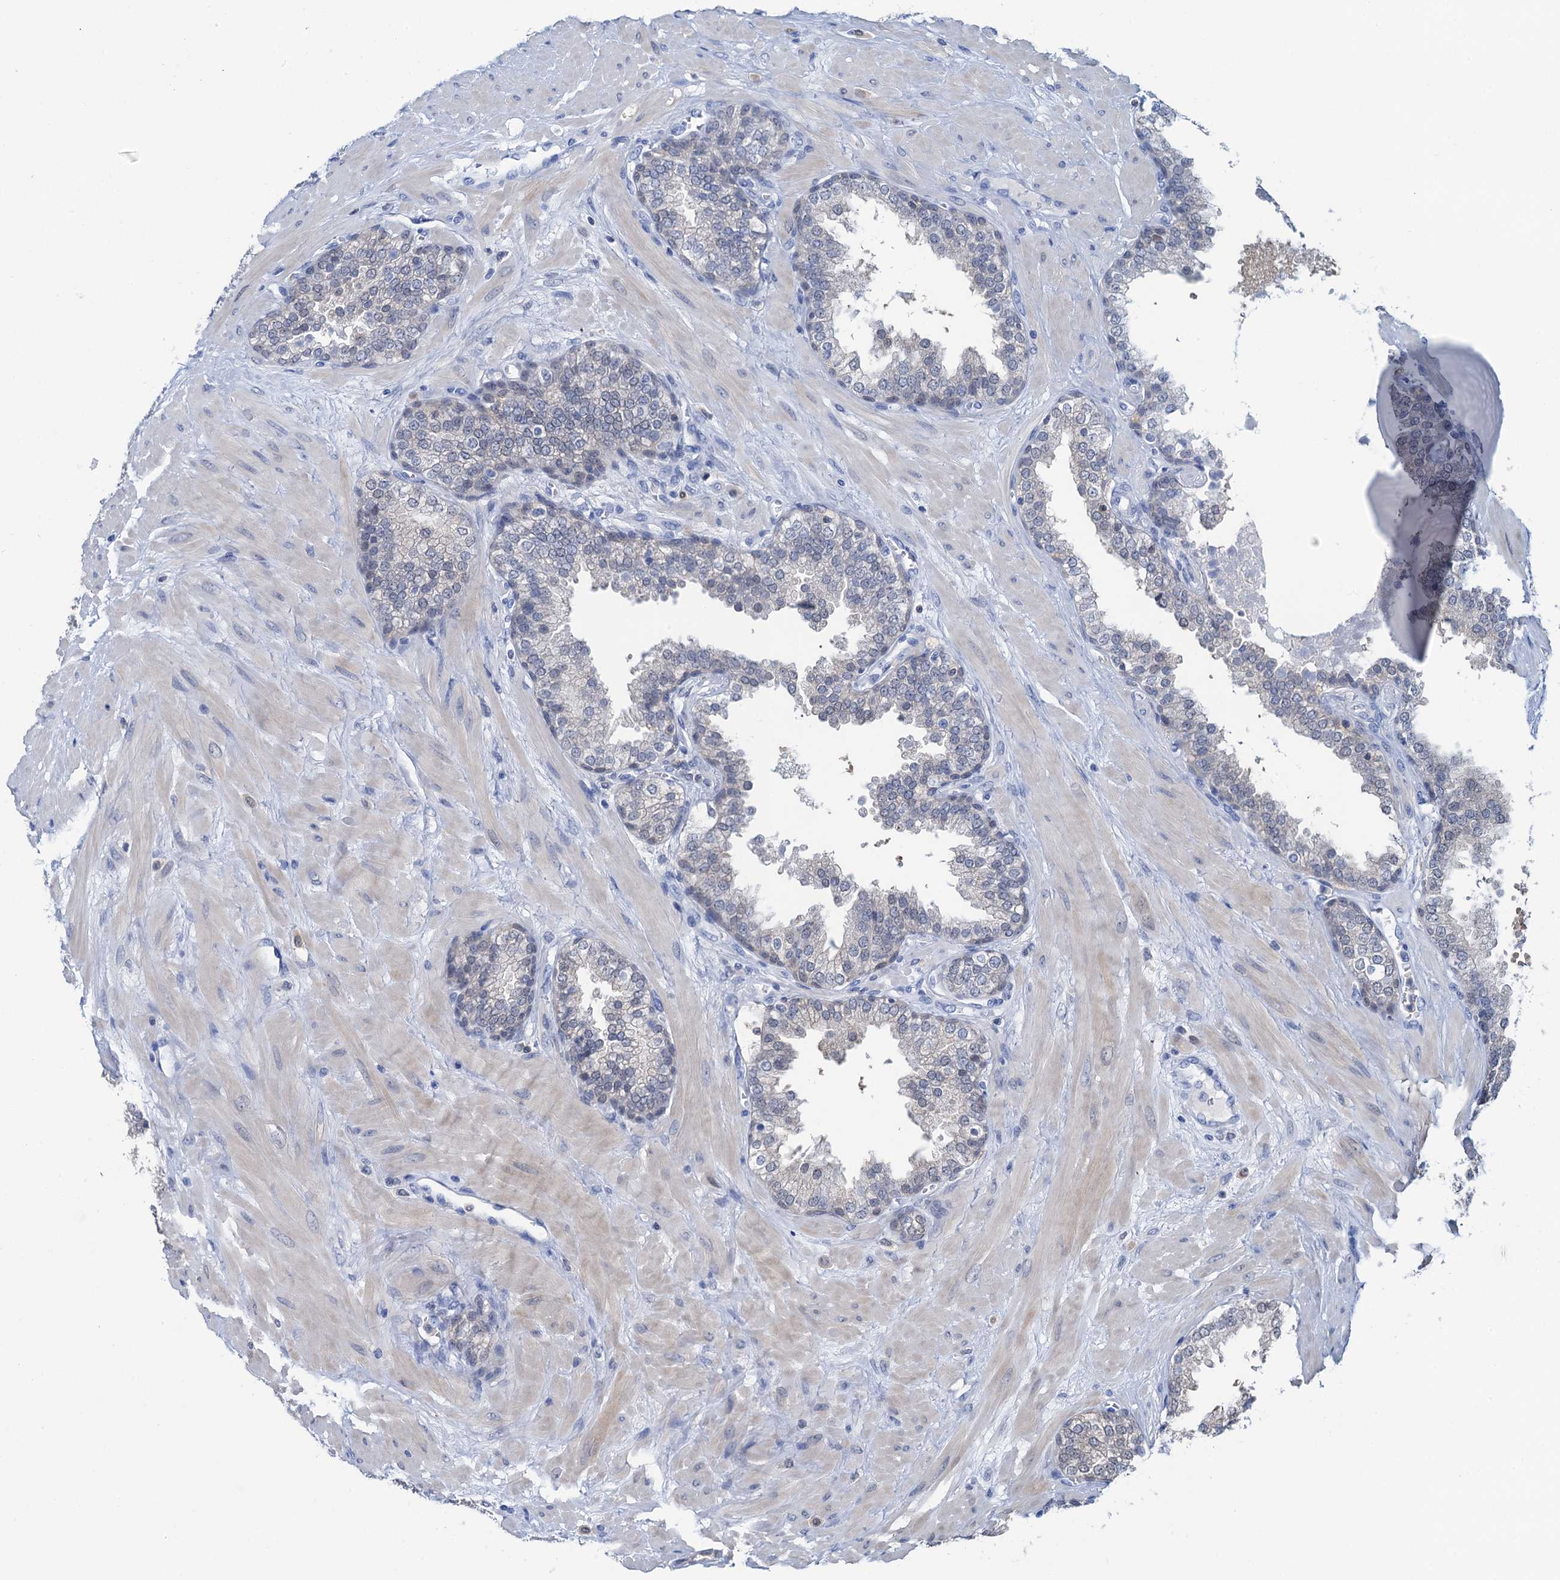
{"staining": {"intensity": "negative", "quantity": "none", "location": "none"}, "tissue": "prostate", "cell_type": "Glandular cells", "image_type": "normal", "snomed": [{"axis": "morphology", "description": "Normal tissue, NOS"}, {"axis": "topography", "description": "Prostate"}], "caption": "Glandular cells show no significant expression in normal prostate.", "gene": "FAH", "patient": {"sex": "male", "age": 51}}